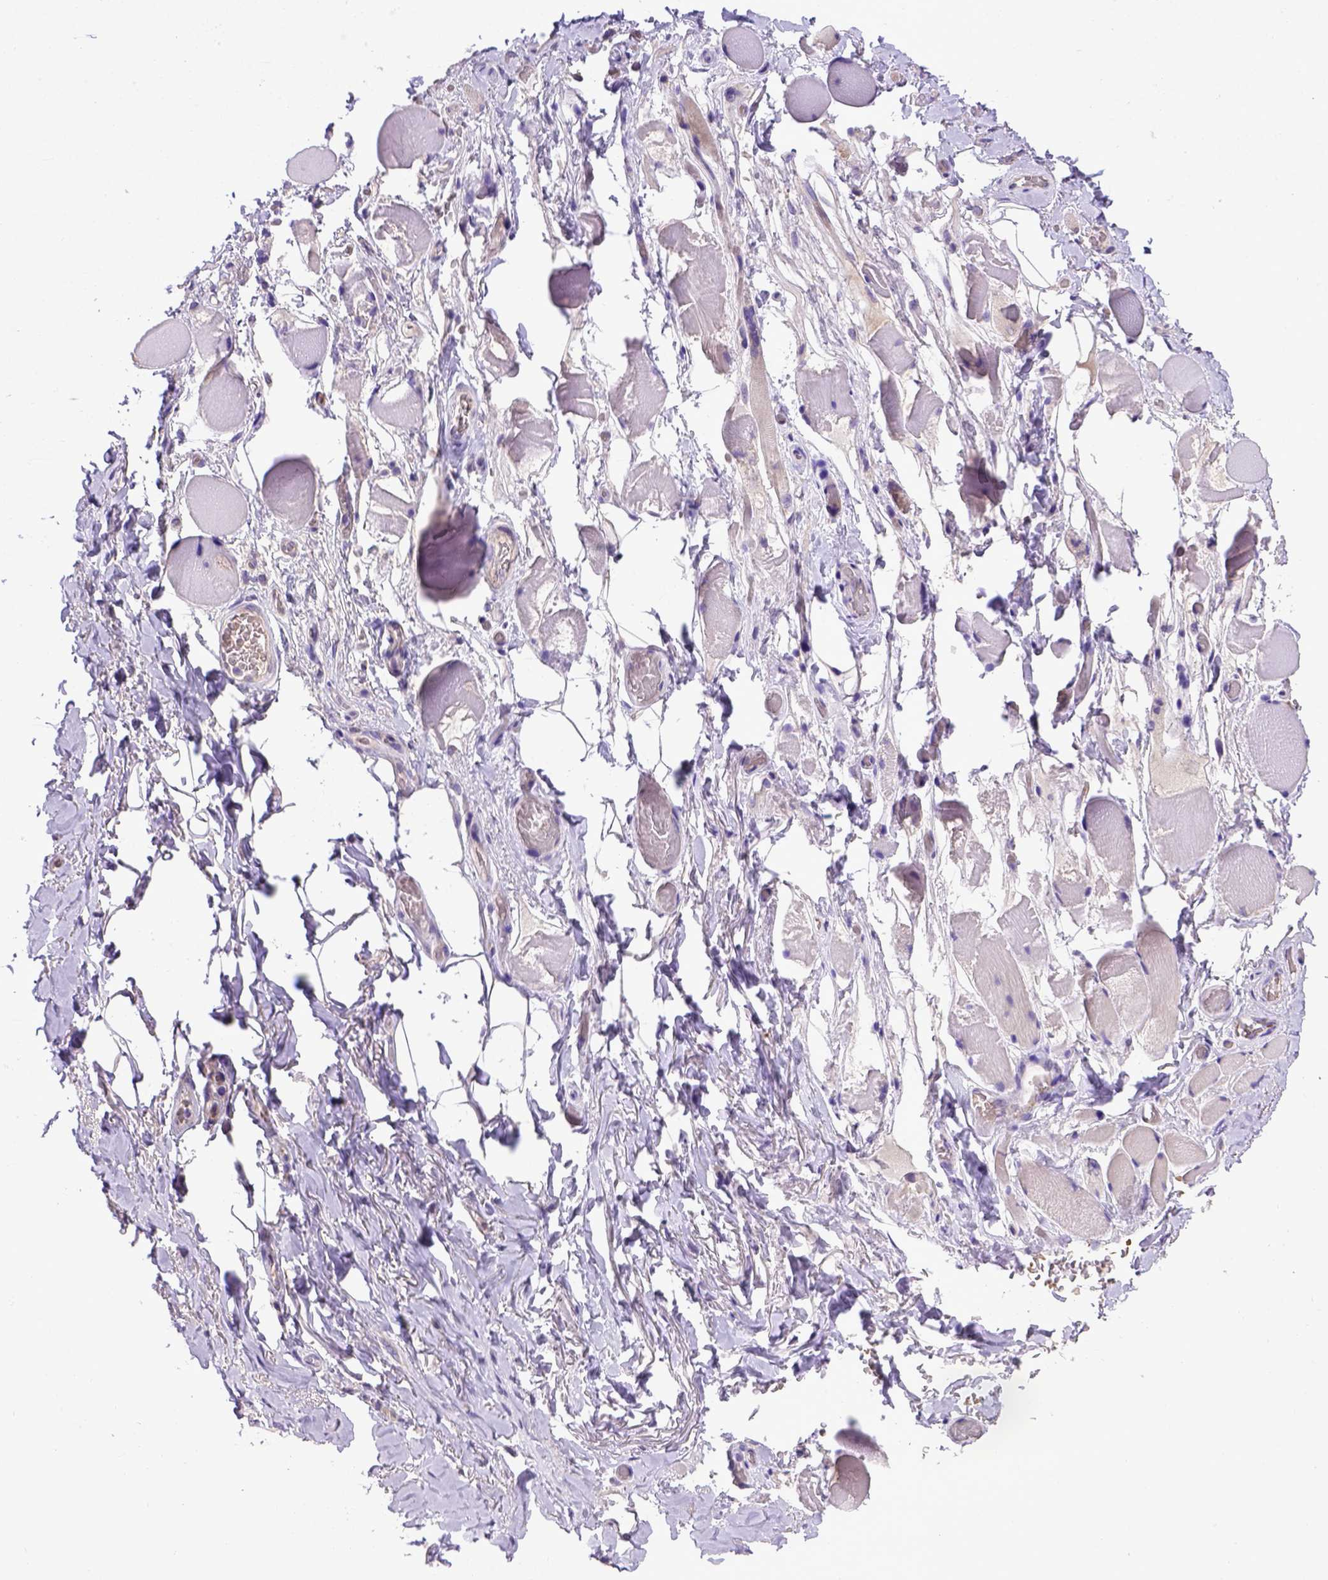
{"staining": {"intensity": "negative", "quantity": "none", "location": "none"}, "tissue": "skeletal muscle", "cell_type": "Myocytes", "image_type": "normal", "snomed": [{"axis": "morphology", "description": "Normal tissue, NOS"}, {"axis": "topography", "description": "Skeletal muscle"}, {"axis": "topography", "description": "Anal"}, {"axis": "topography", "description": "Peripheral nerve tissue"}], "caption": "This is an immunohistochemistry image of normal skeletal muscle. There is no staining in myocytes.", "gene": "ADAM12", "patient": {"sex": "male", "age": 53}}